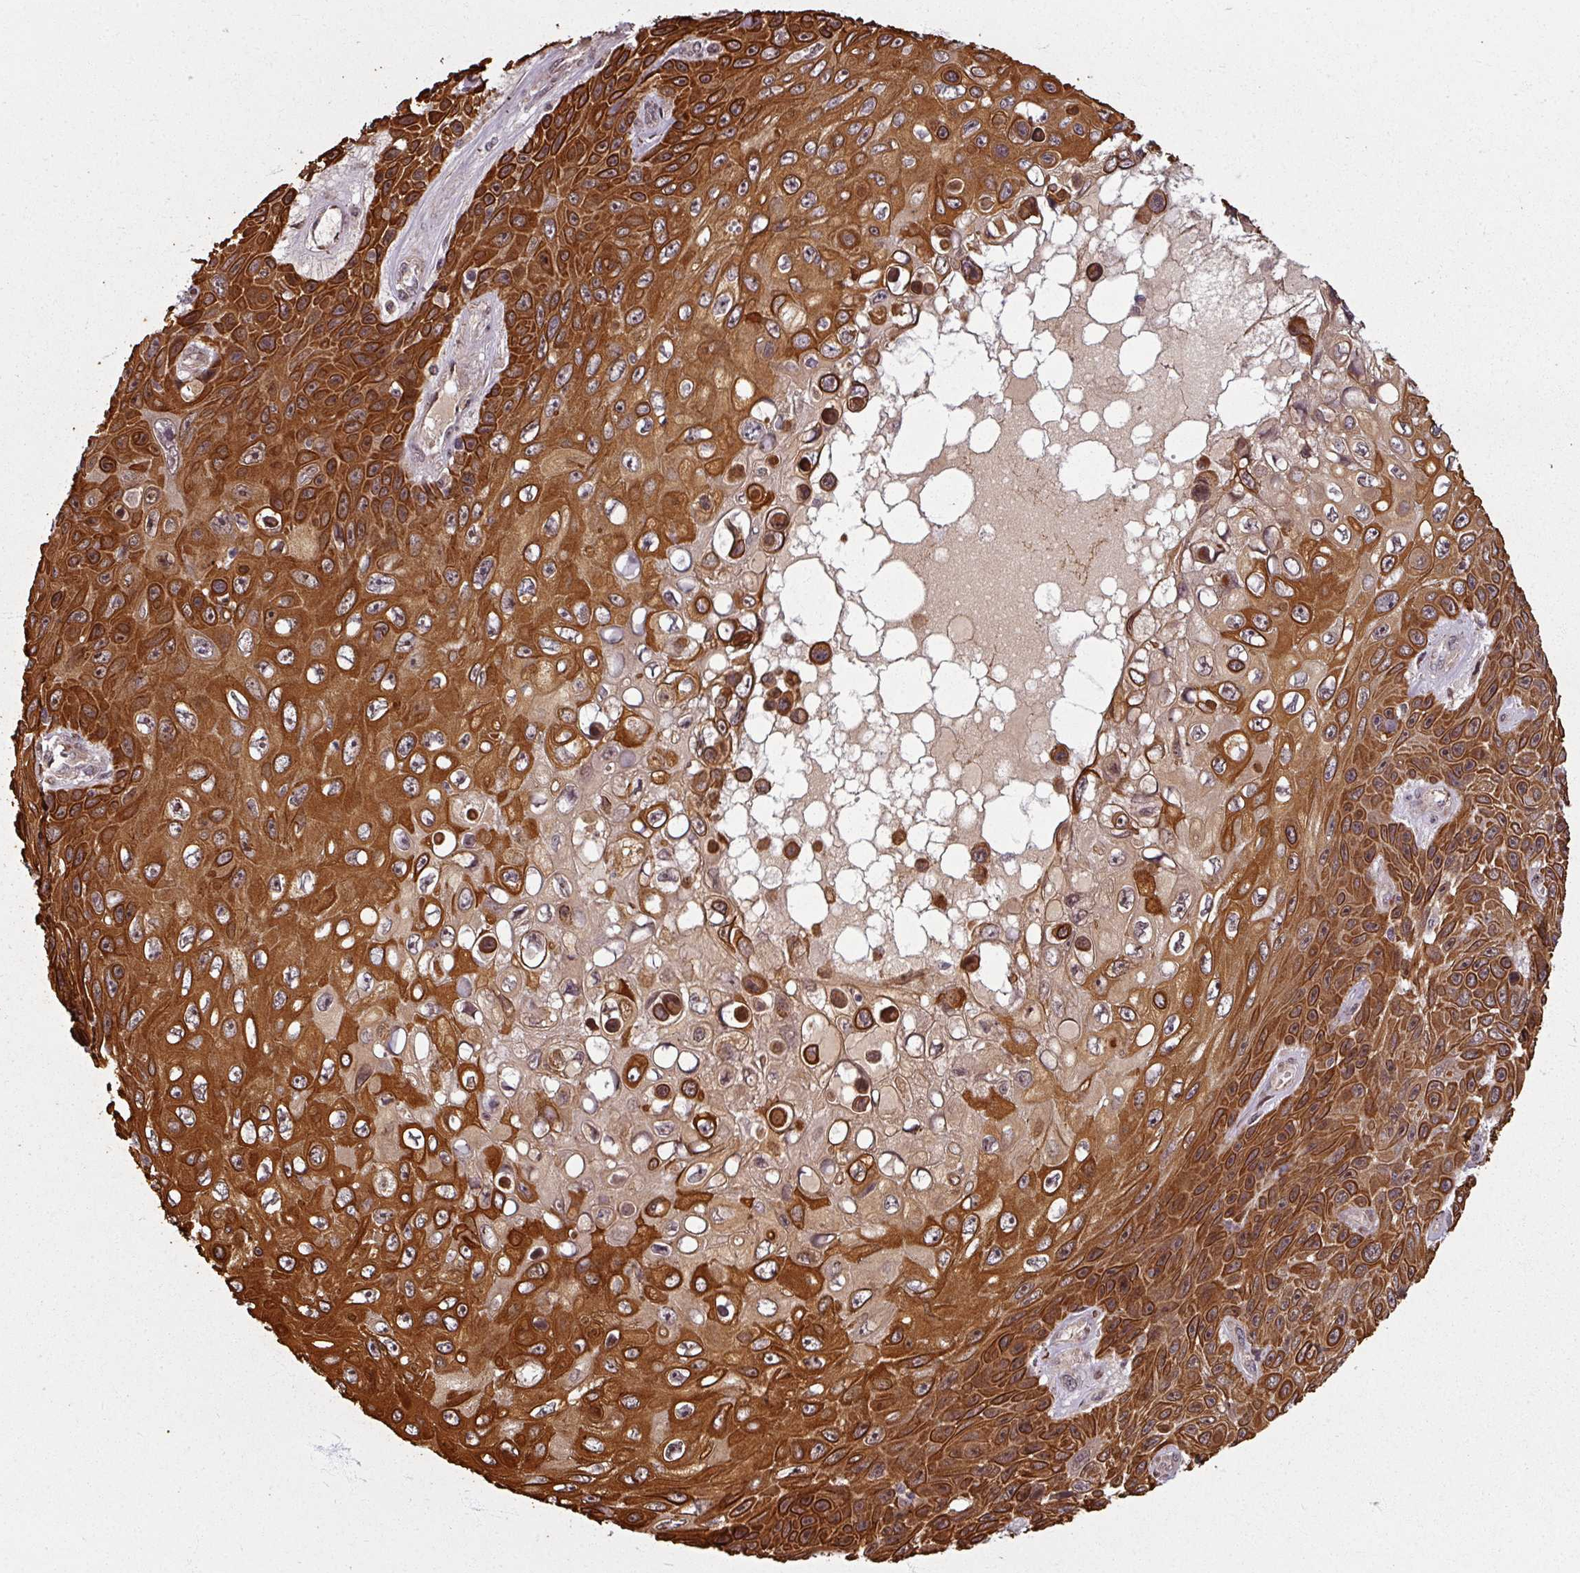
{"staining": {"intensity": "strong", "quantity": ">75%", "location": "cytoplasmic/membranous"}, "tissue": "skin cancer", "cell_type": "Tumor cells", "image_type": "cancer", "snomed": [{"axis": "morphology", "description": "Squamous cell carcinoma, NOS"}, {"axis": "topography", "description": "Skin"}], "caption": "Tumor cells reveal high levels of strong cytoplasmic/membranous expression in approximately >75% of cells in human skin cancer (squamous cell carcinoma). The staining was performed using DAB to visualize the protein expression in brown, while the nuclei were stained in blue with hematoxylin (Magnification: 20x).", "gene": "SWI5", "patient": {"sex": "male", "age": 82}}